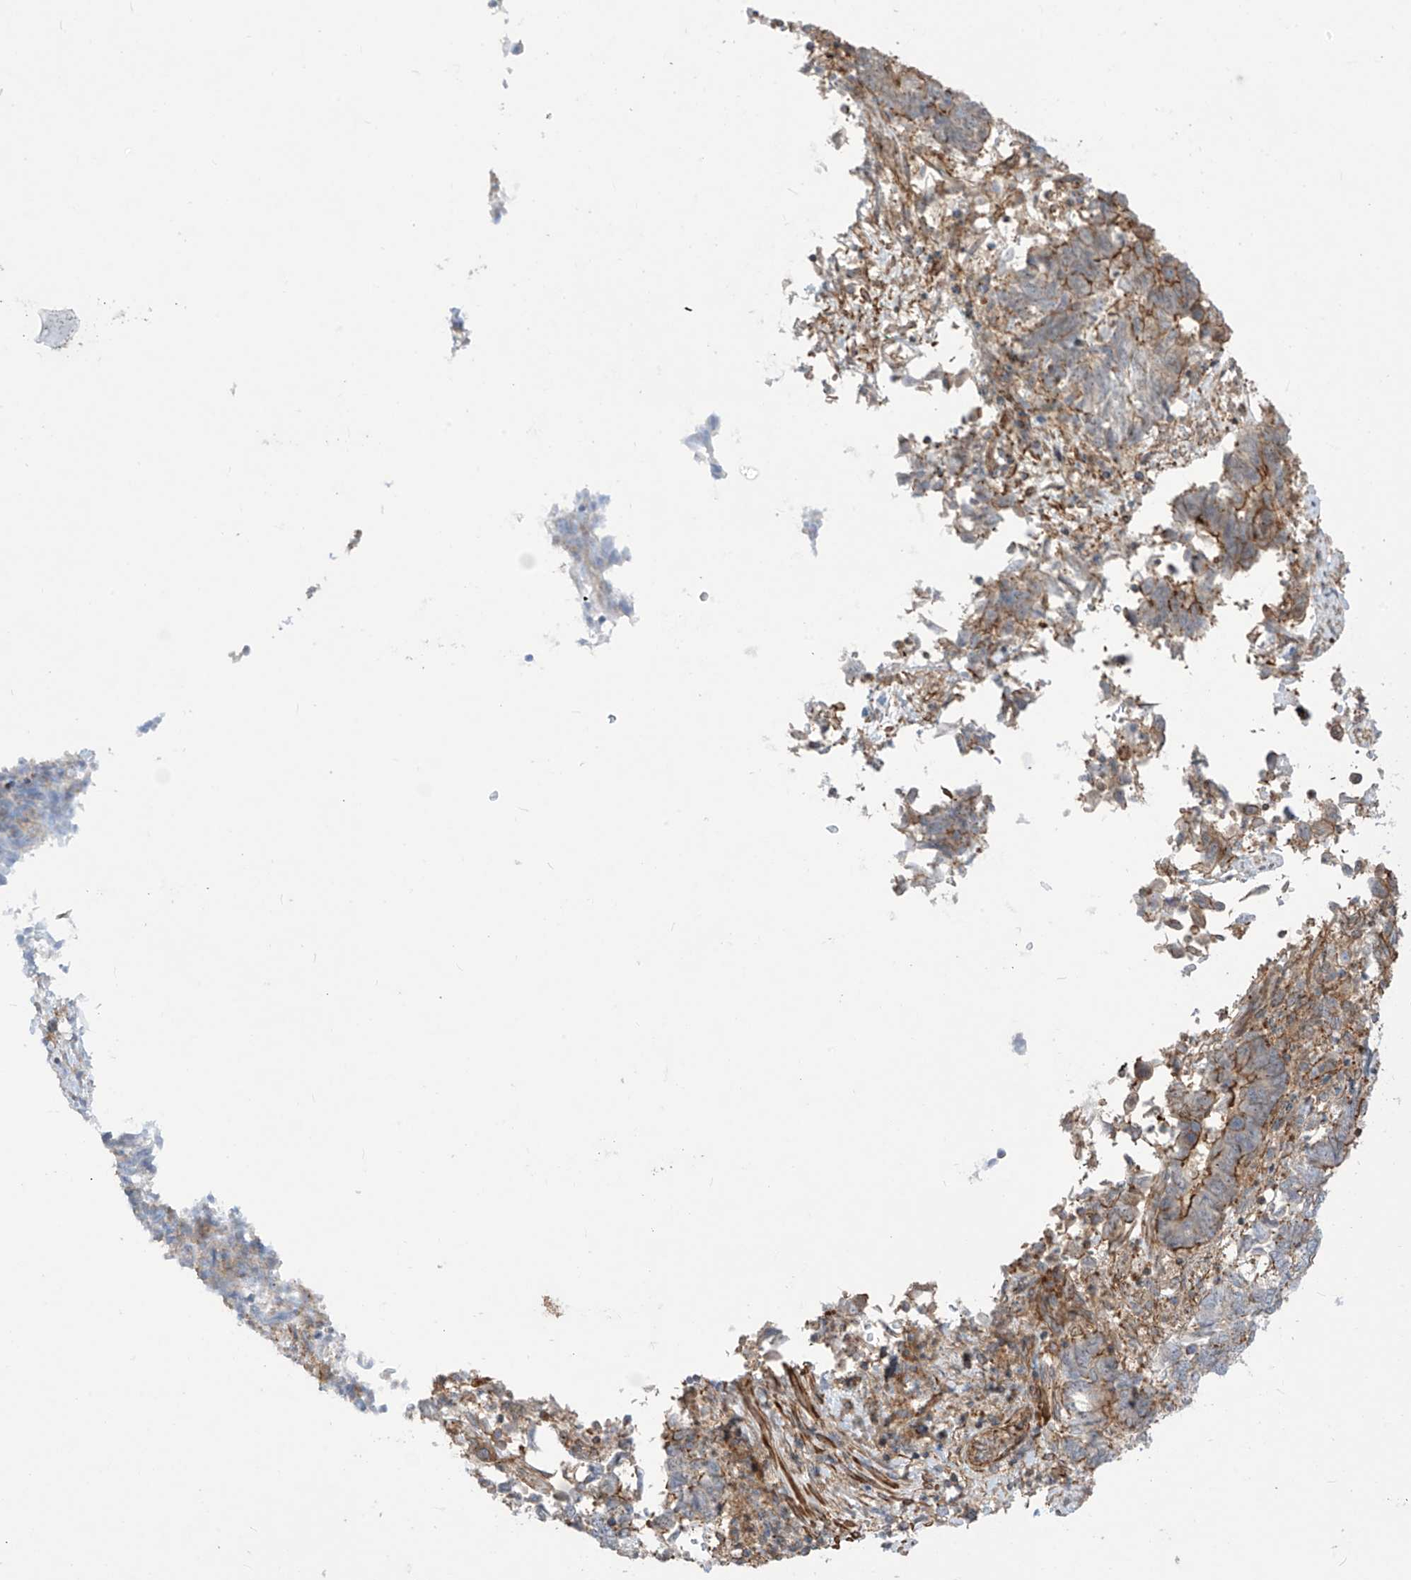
{"staining": {"intensity": "moderate", "quantity": "<25%", "location": "cytoplasmic/membranous"}, "tissue": "endometrial cancer", "cell_type": "Tumor cells", "image_type": "cancer", "snomed": [{"axis": "morphology", "description": "Adenocarcinoma, NOS"}, {"axis": "topography", "description": "Endometrium"}], "caption": "Brown immunohistochemical staining in endometrial cancer (adenocarcinoma) exhibits moderate cytoplasmic/membranous expression in about <25% of tumor cells. (DAB = brown stain, brightfield microscopy at high magnification).", "gene": "TRMU", "patient": {"sex": "female", "age": 80}}